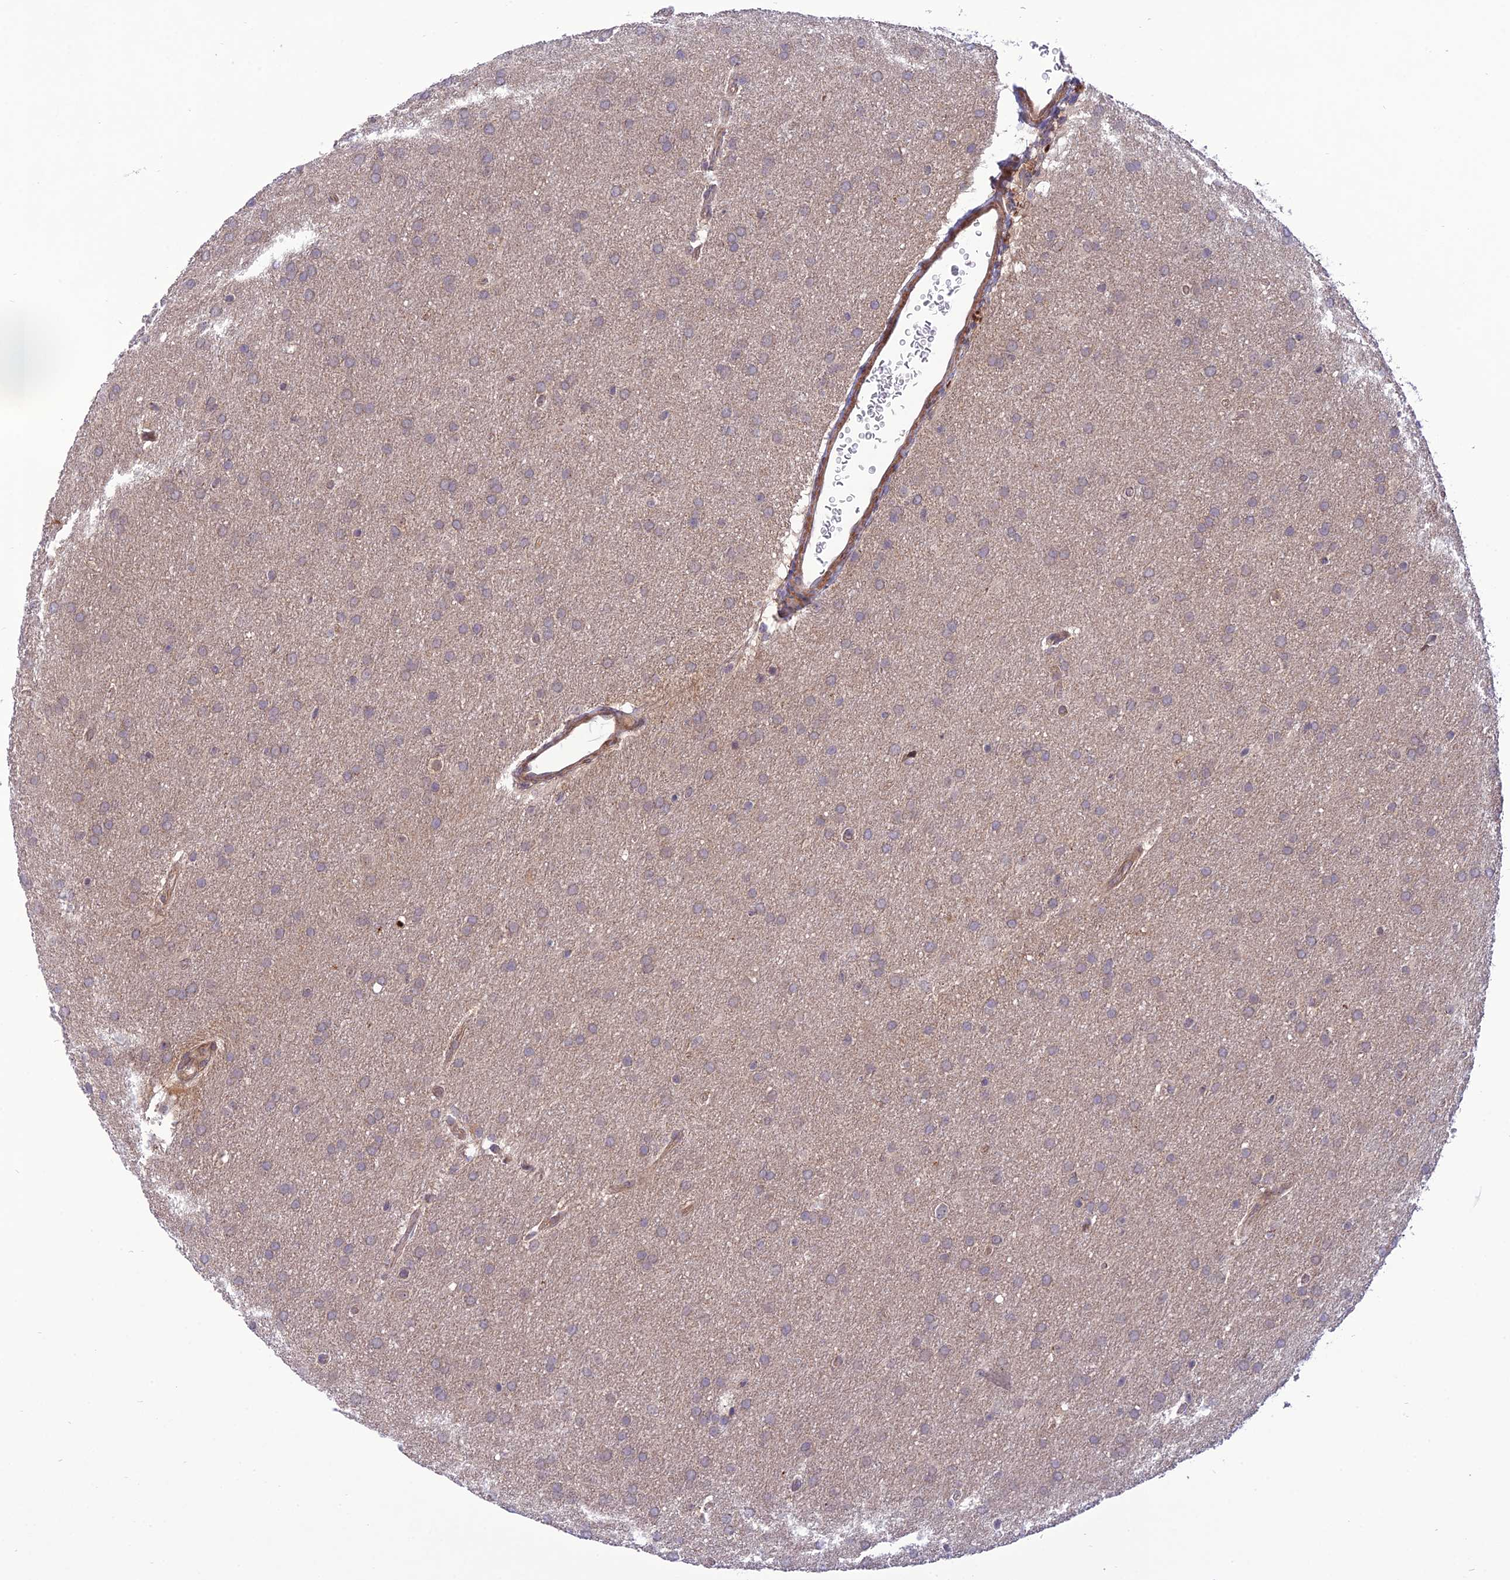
{"staining": {"intensity": "weak", "quantity": "25%-75%", "location": "cytoplasmic/membranous"}, "tissue": "glioma", "cell_type": "Tumor cells", "image_type": "cancer", "snomed": [{"axis": "morphology", "description": "Glioma, malignant, Low grade"}, {"axis": "topography", "description": "Brain"}], "caption": "Immunohistochemistry (IHC) histopathology image of low-grade glioma (malignant) stained for a protein (brown), which demonstrates low levels of weak cytoplasmic/membranous staining in about 25%-75% of tumor cells.", "gene": "UROS", "patient": {"sex": "female", "age": 32}}